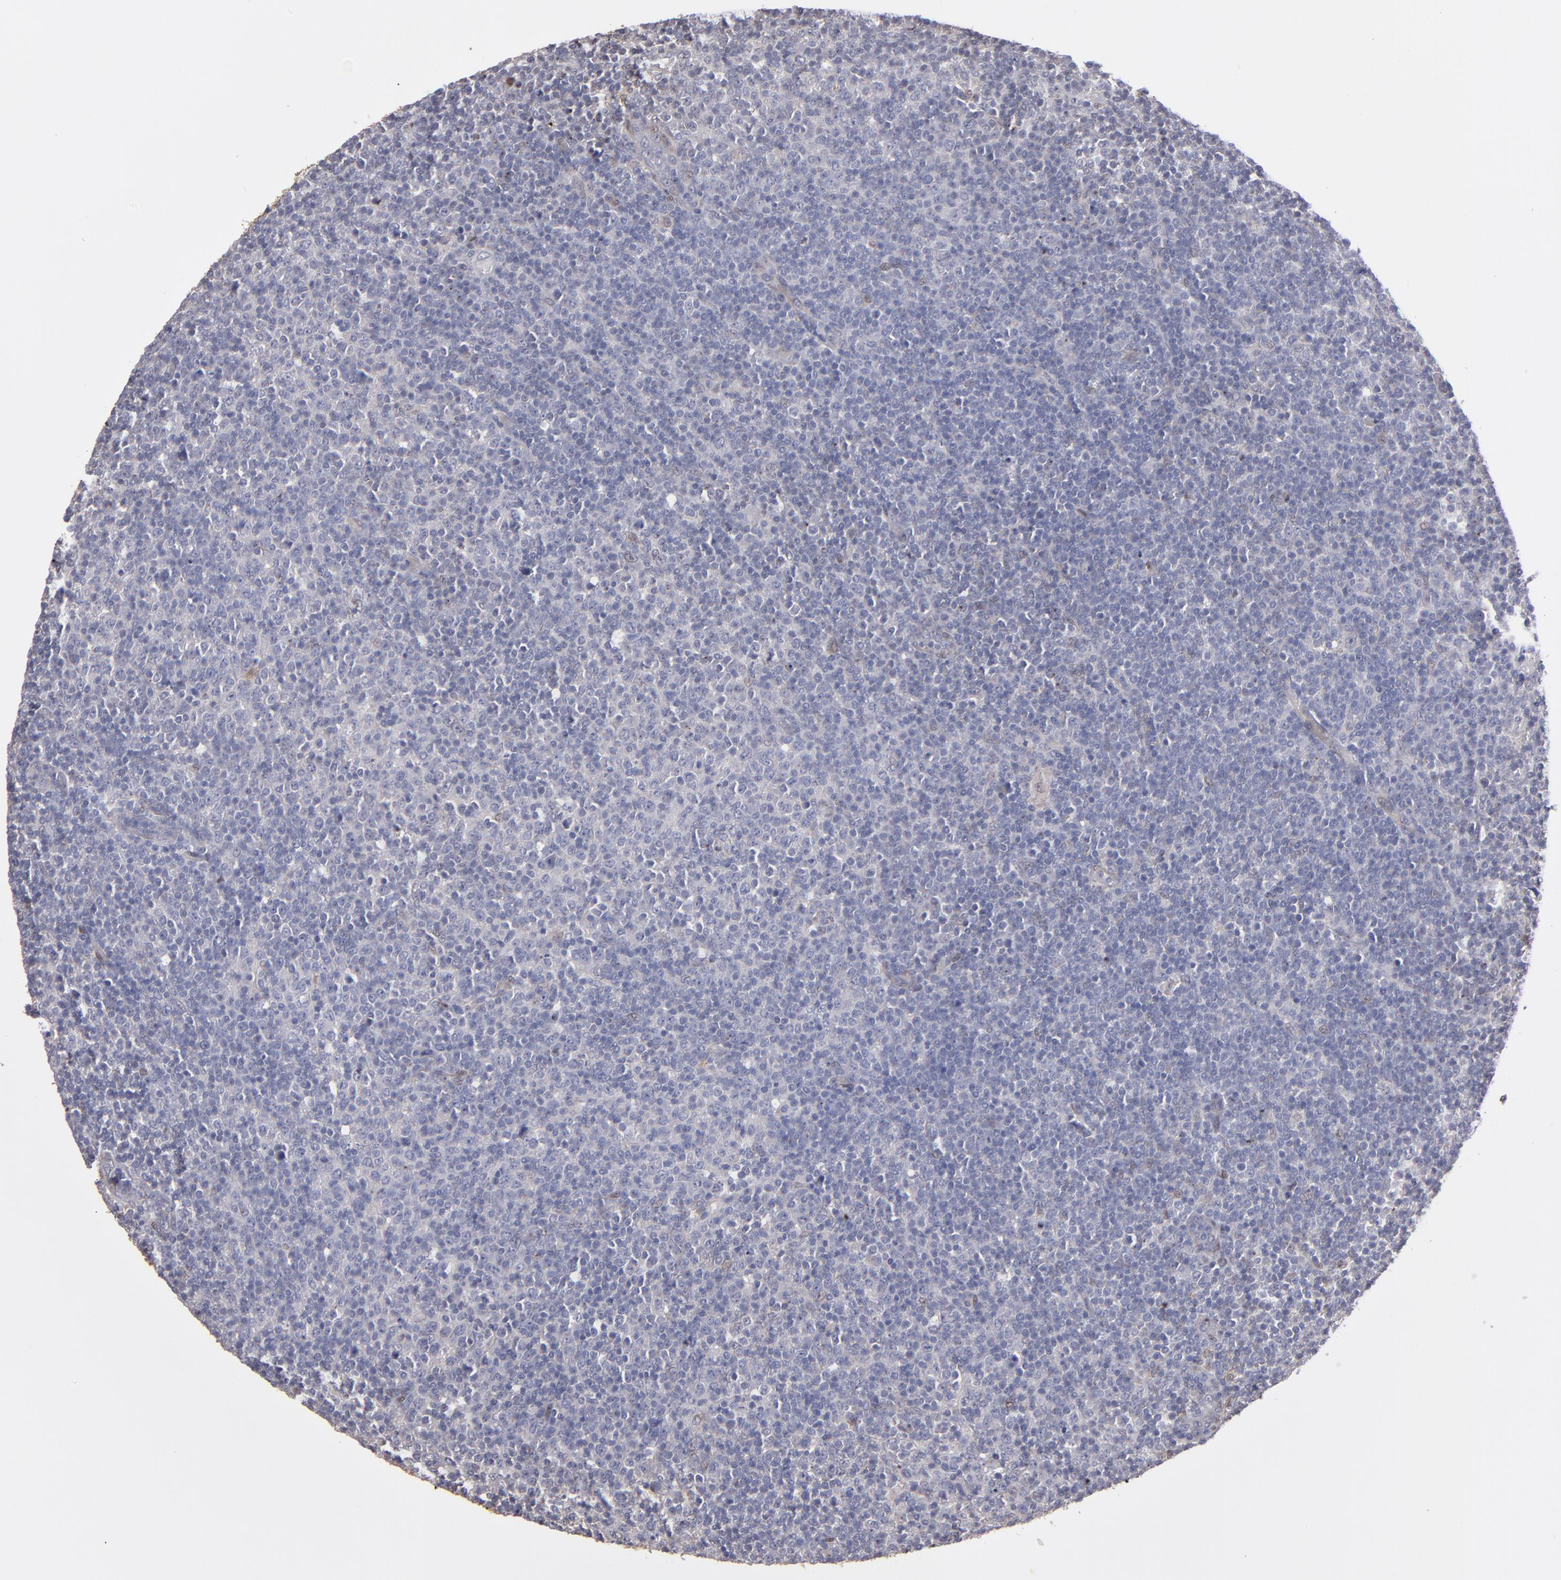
{"staining": {"intensity": "negative", "quantity": "none", "location": "none"}, "tissue": "lymphoma", "cell_type": "Tumor cells", "image_type": "cancer", "snomed": [{"axis": "morphology", "description": "Malignant lymphoma, non-Hodgkin's type, Low grade"}, {"axis": "topography", "description": "Lymph node"}], "caption": "Lymphoma was stained to show a protein in brown. There is no significant positivity in tumor cells.", "gene": "NDRG2", "patient": {"sex": "male", "age": 70}}